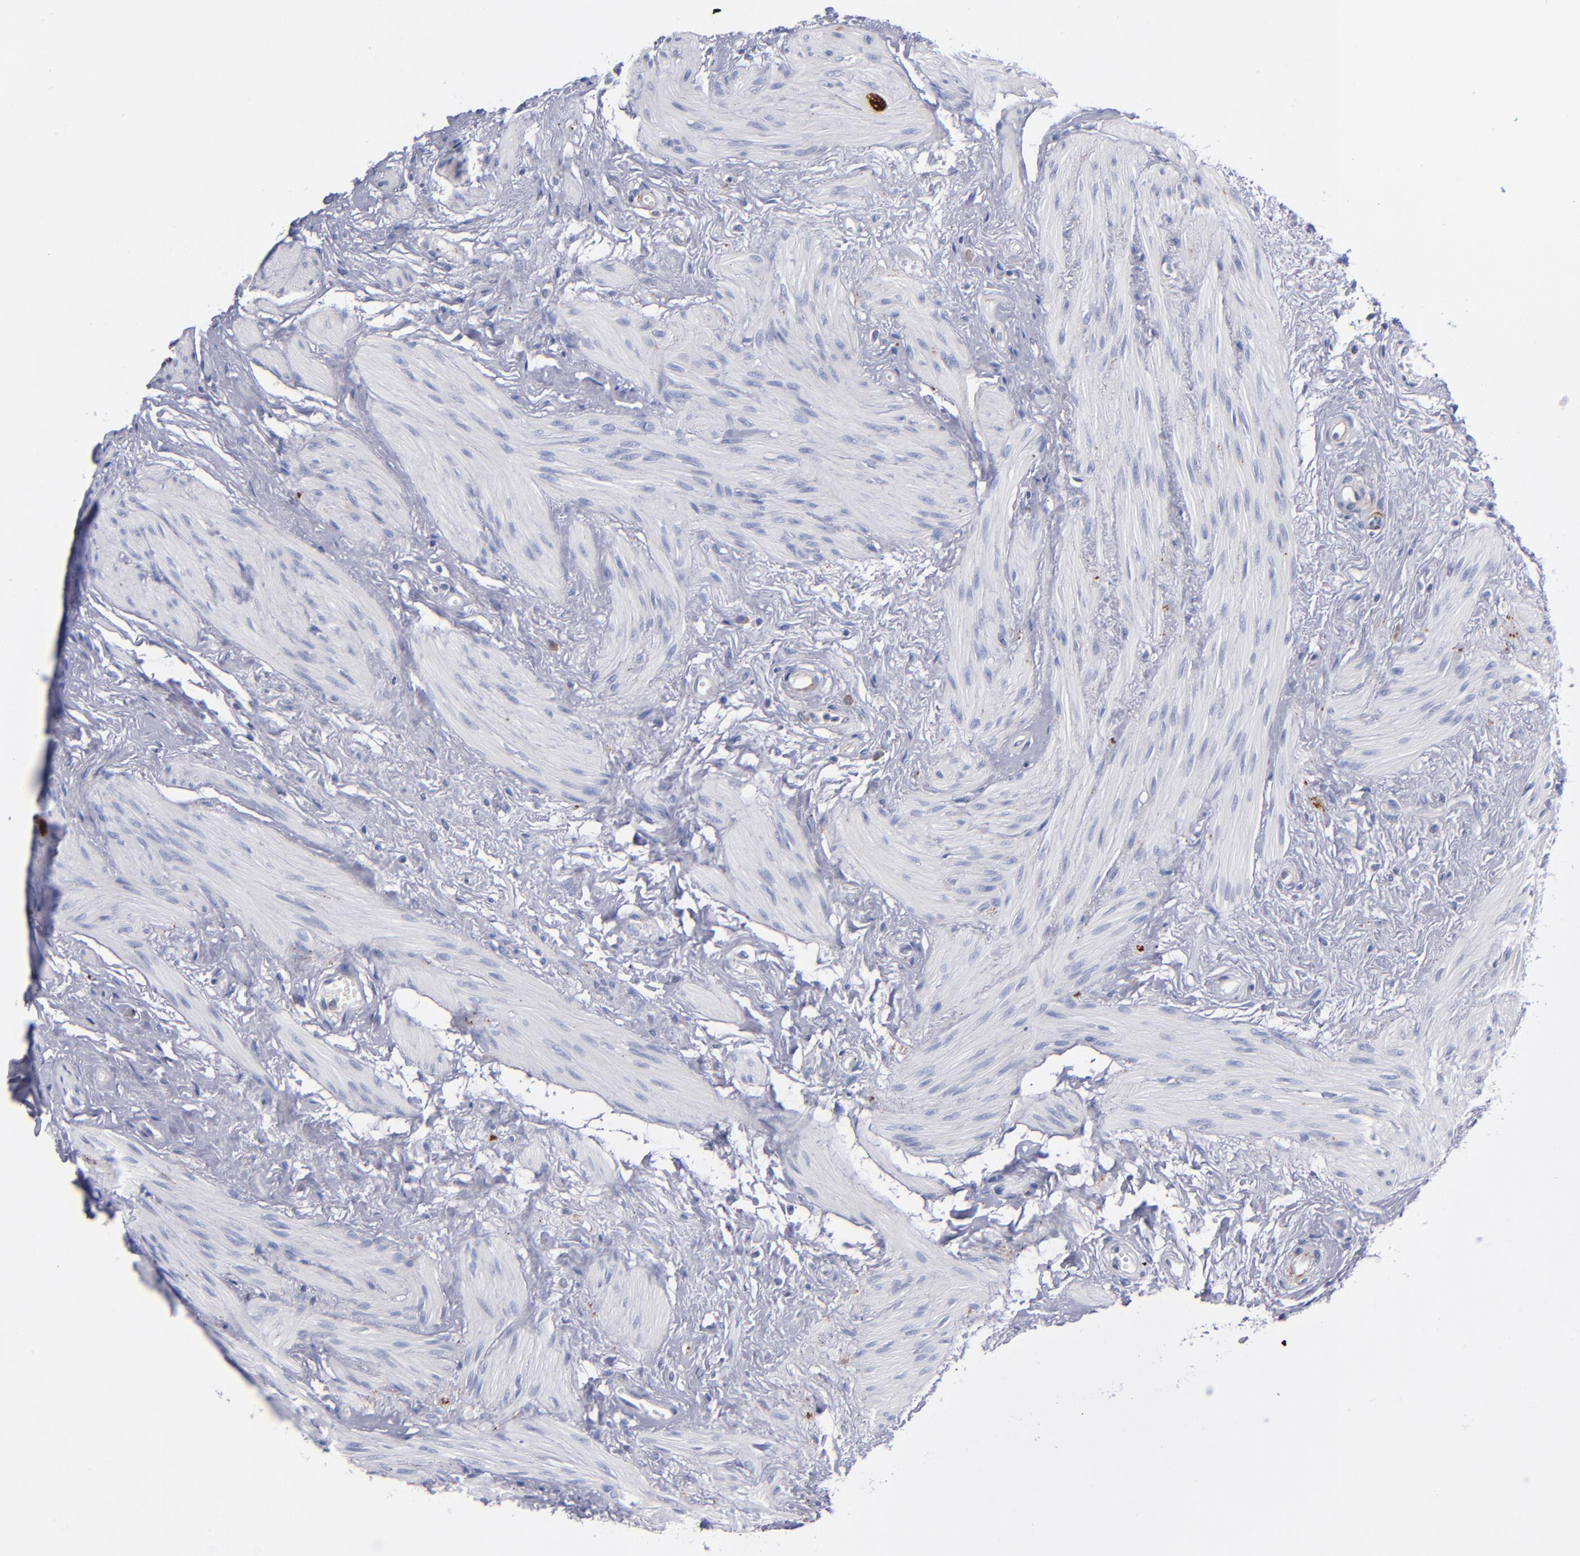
{"staining": {"intensity": "negative", "quantity": "none", "location": "none"}, "tissue": "urinary bladder", "cell_type": "Urothelial cells", "image_type": "normal", "snomed": [{"axis": "morphology", "description": "Normal tissue, NOS"}, {"axis": "topography", "description": "Urinary bladder"}], "caption": "DAB (3,3'-diaminobenzidine) immunohistochemical staining of benign urinary bladder demonstrates no significant staining in urothelial cells. The staining was performed using DAB to visualize the protein expression in brown, while the nuclei were stained in blue with hematoxylin (Magnification: 20x).", "gene": "MFGE8", "patient": {"sex": "female", "age": 55}}